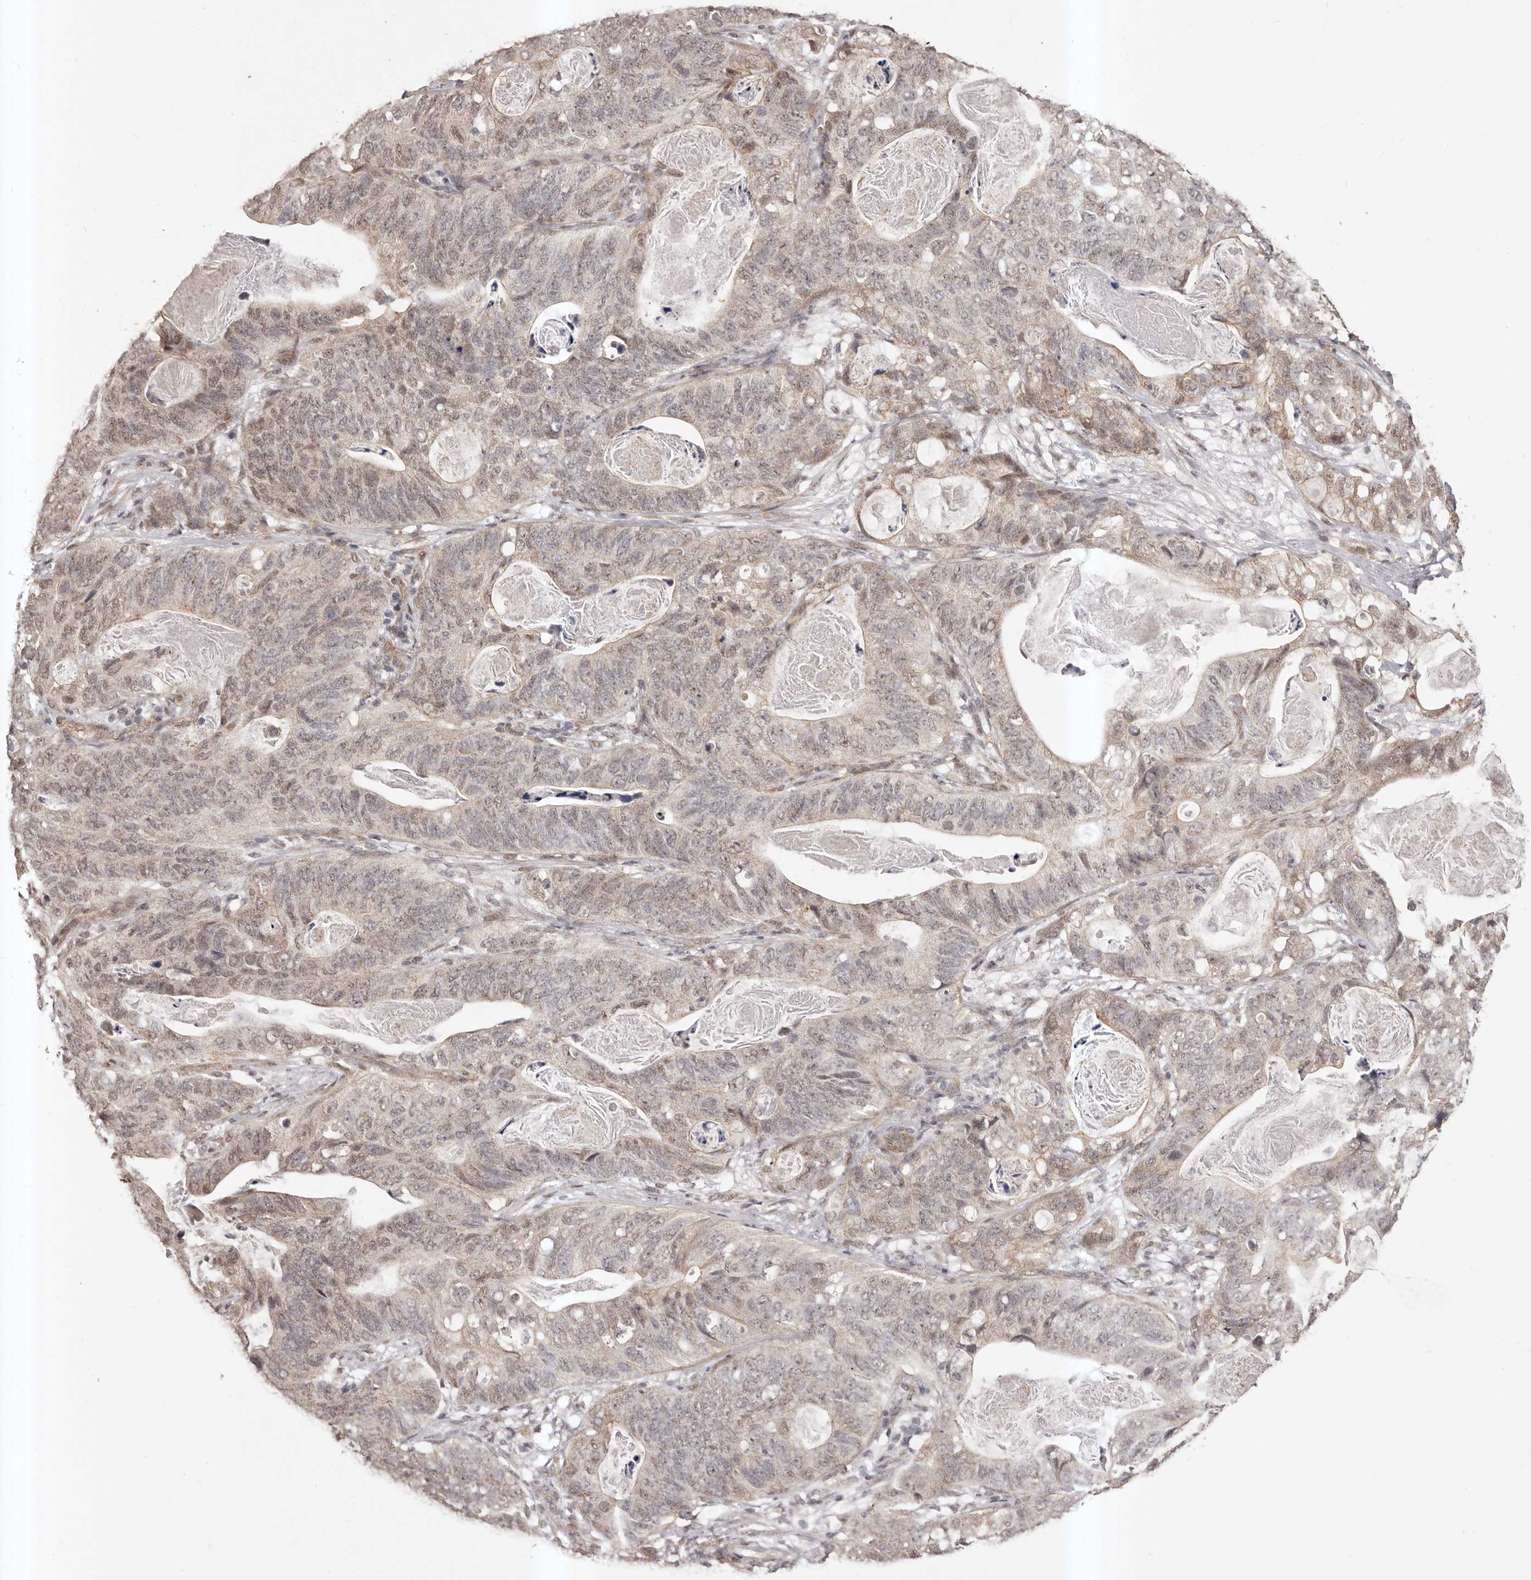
{"staining": {"intensity": "weak", "quantity": ">75%", "location": "cytoplasmic/membranous,nuclear"}, "tissue": "stomach cancer", "cell_type": "Tumor cells", "image_type": "cancer", "snomed": [{"axis": "morphology", "description": "Normal tissue, NOS"}, {"axis": "morphology", "description": "Adenocarcinoma, NOS"}, {"axis": "topography", "description": "Stomach"}], "caption": "A brown stain labels weak cytoplasmic/membranous and nuclear staining of a protein in stomach cancer tumor cells.", "gene": "RPS6KA5", "patient": {"sex": "female", "age": 89}}